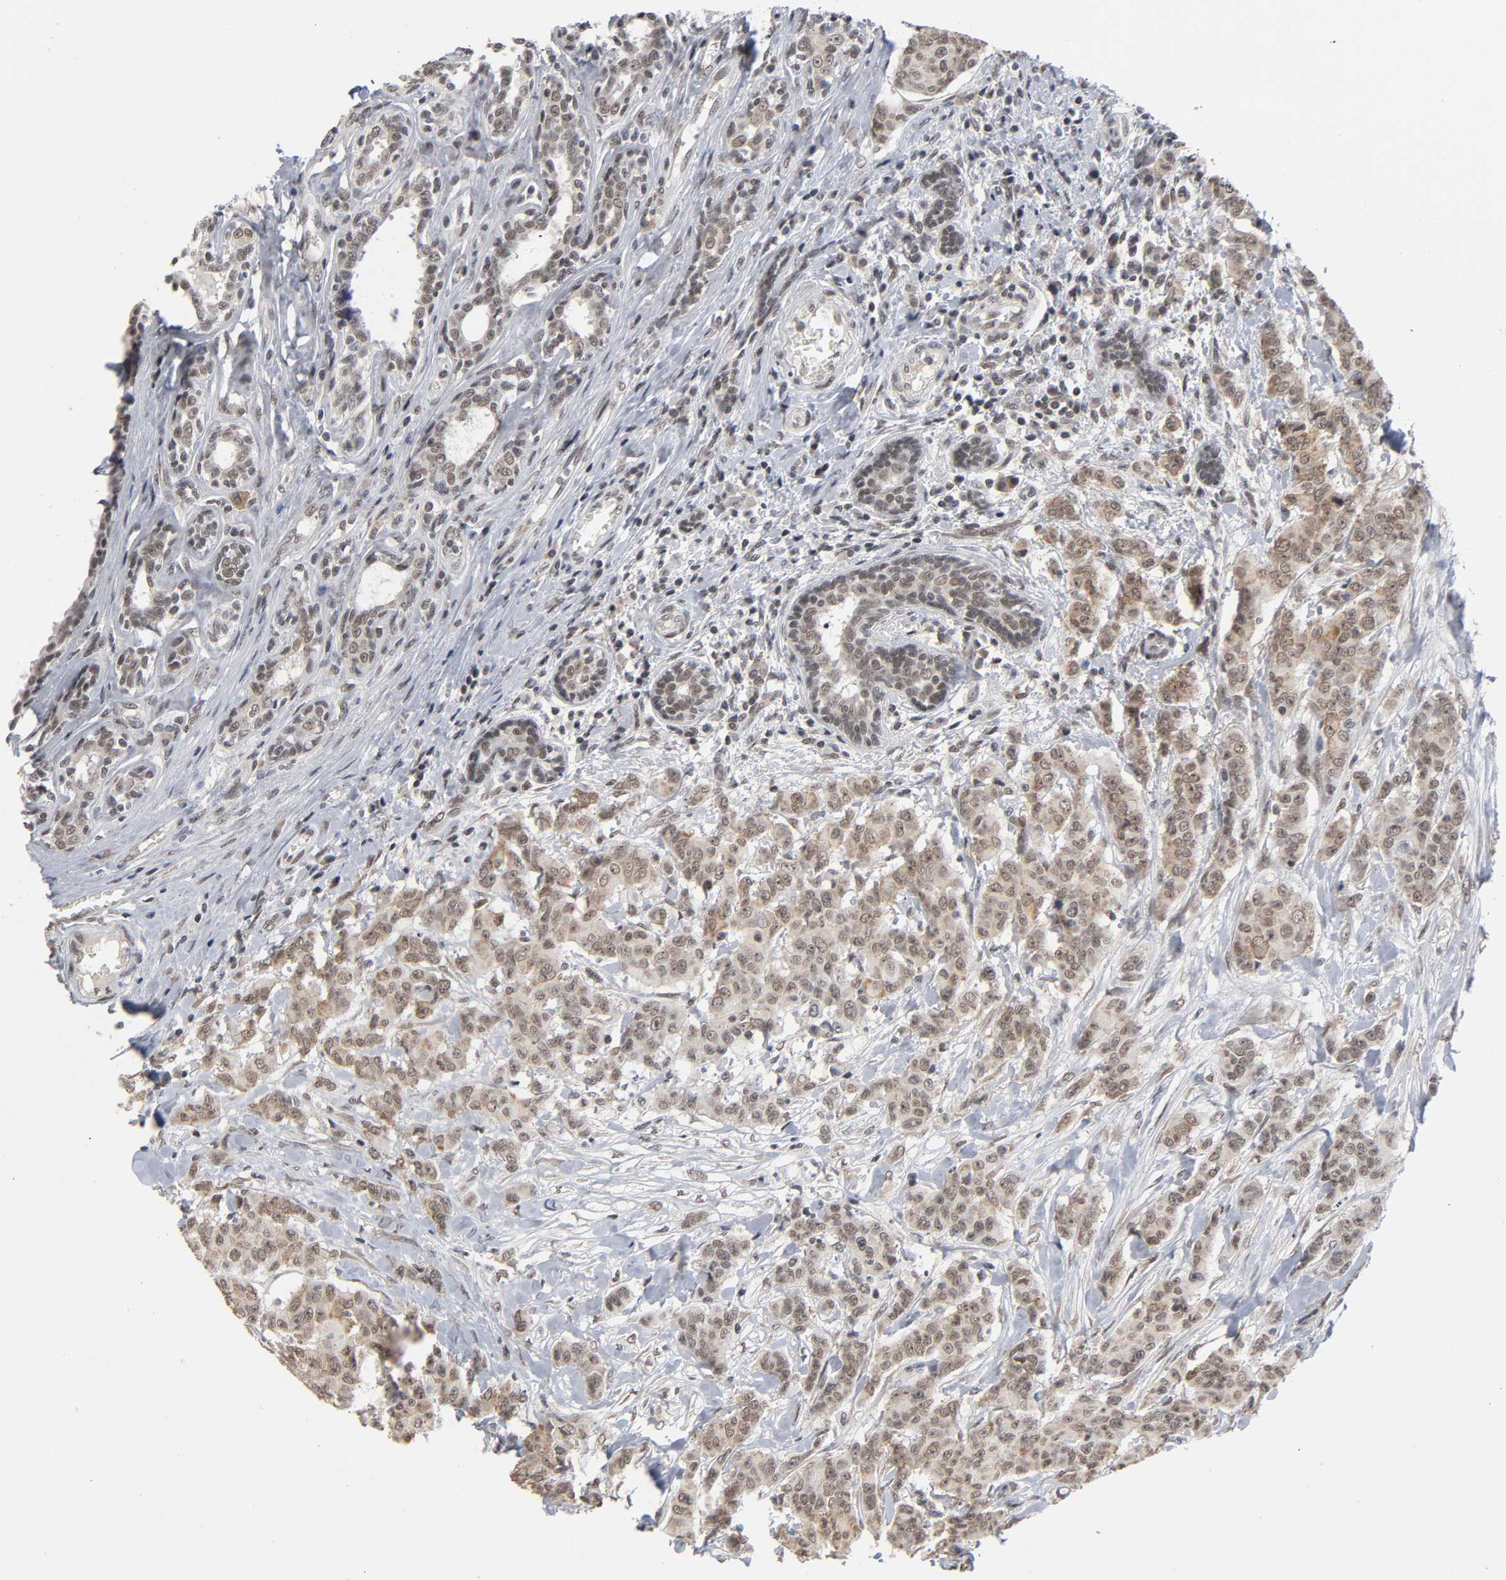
{"staining": {"intensity": "moderate", "quantity": ">75%", "location": "cytoplasmic/membranous,nuclear"}, "tissue": "breast cancer", "cell_type": "Tumor cells", "image_type": "cancer", "snomed": [{"axis": "morphology", "description": "Duct carcinoma"}, {"axis": "topography", "description": "Breast"}], "caption": "This is an image of IHC staining of breast infiltrating ductal carcinoma, which shows moderate expression in the cytoplasmic/membranous and nuclear of tumor cells.", "gene": "ZNF384", "patient": {"sex": "female", "age": 40}}